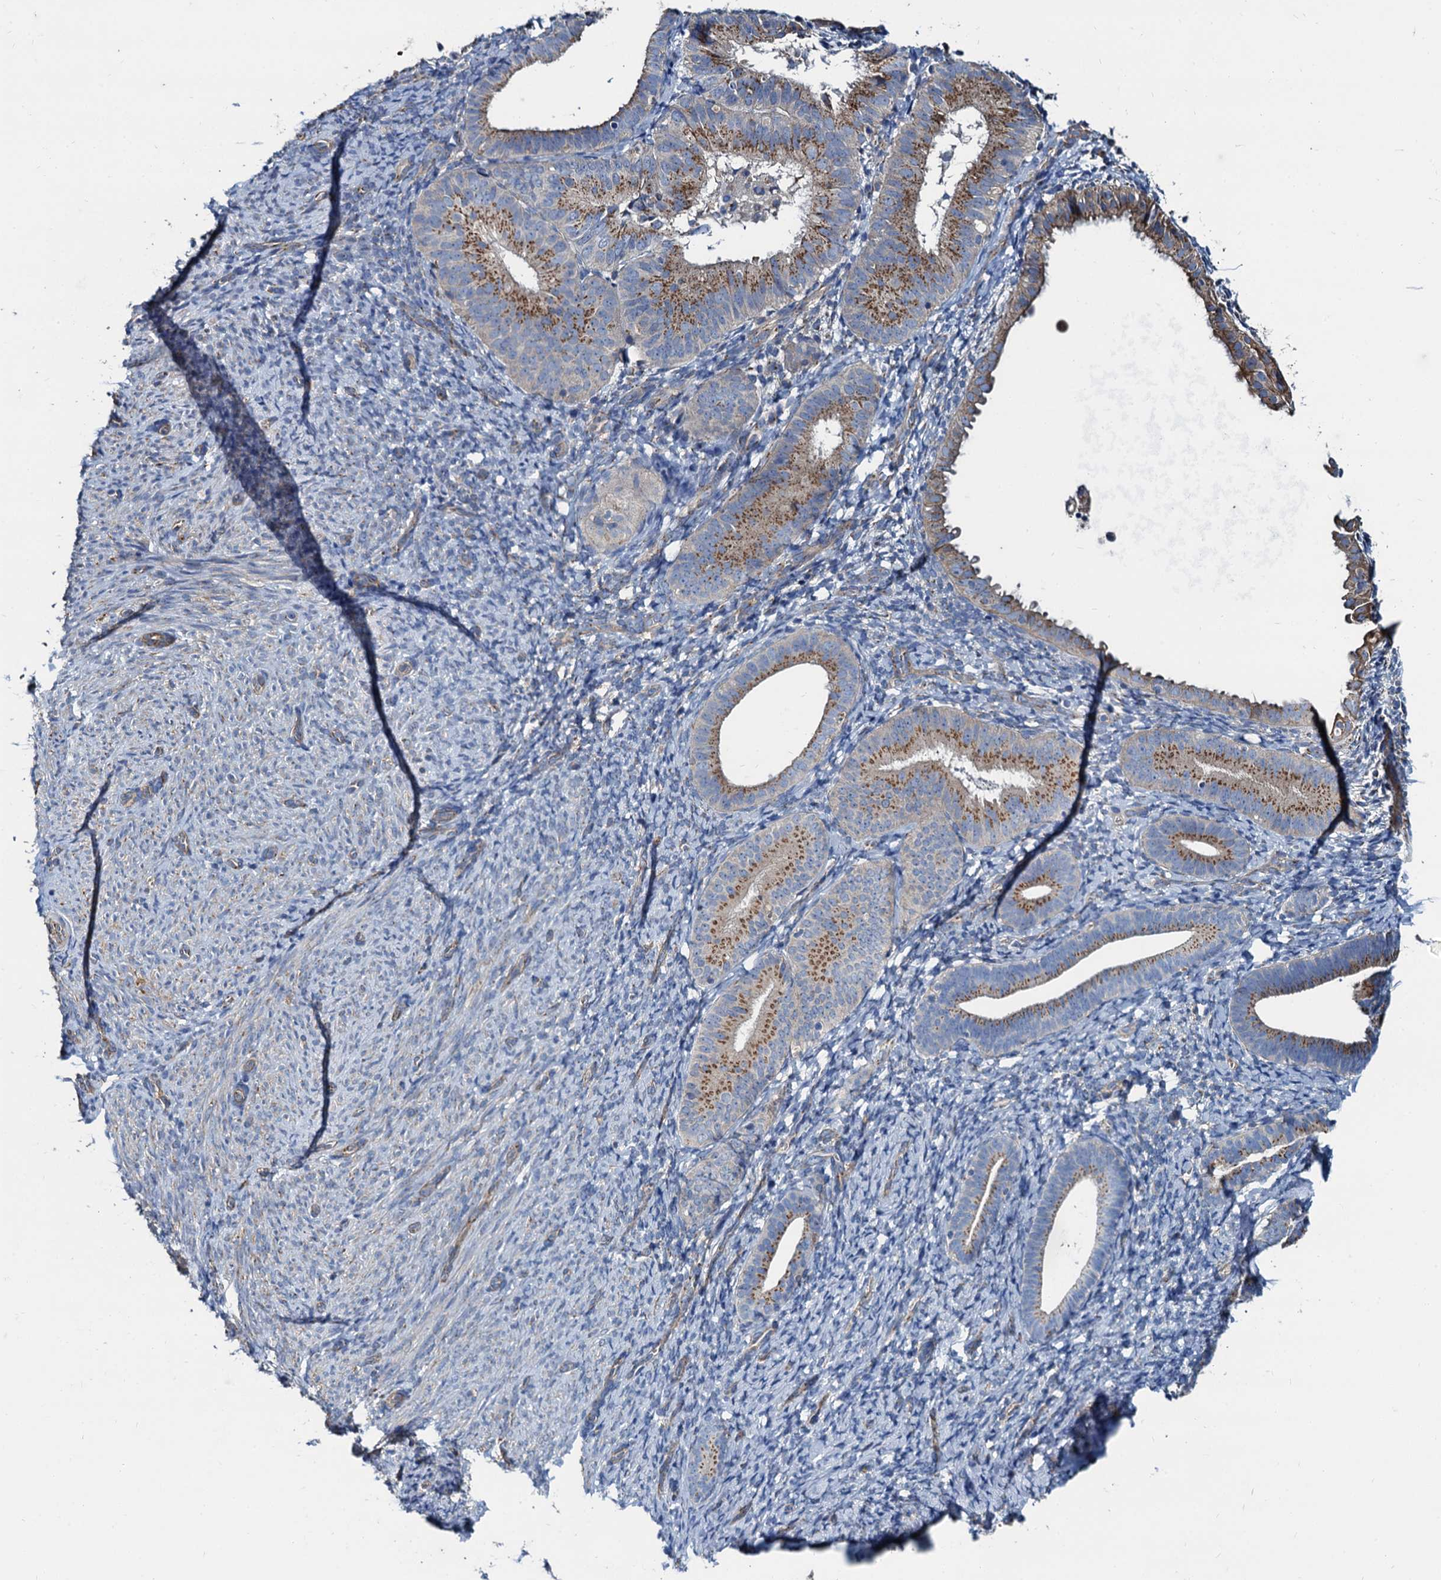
{"staining": {"intensity": "negative", "quantity": "none", "location": "none"}, "tissue": "endometrium", "cell_type": "Cells in endometrial stroma", "image_type": "normal", "snomed": [{"axis": "morphology", "description": "Normal tissue, NOS"}, {"axis": "topography", "description": "Endometrium"}], "caption": "Immunohistochemical staining of benign endometrium demonstrates no significant staining in cells in endometrial stroma.", "gene": "NGRN", "patient": {"sex": "female", "age": 65}}